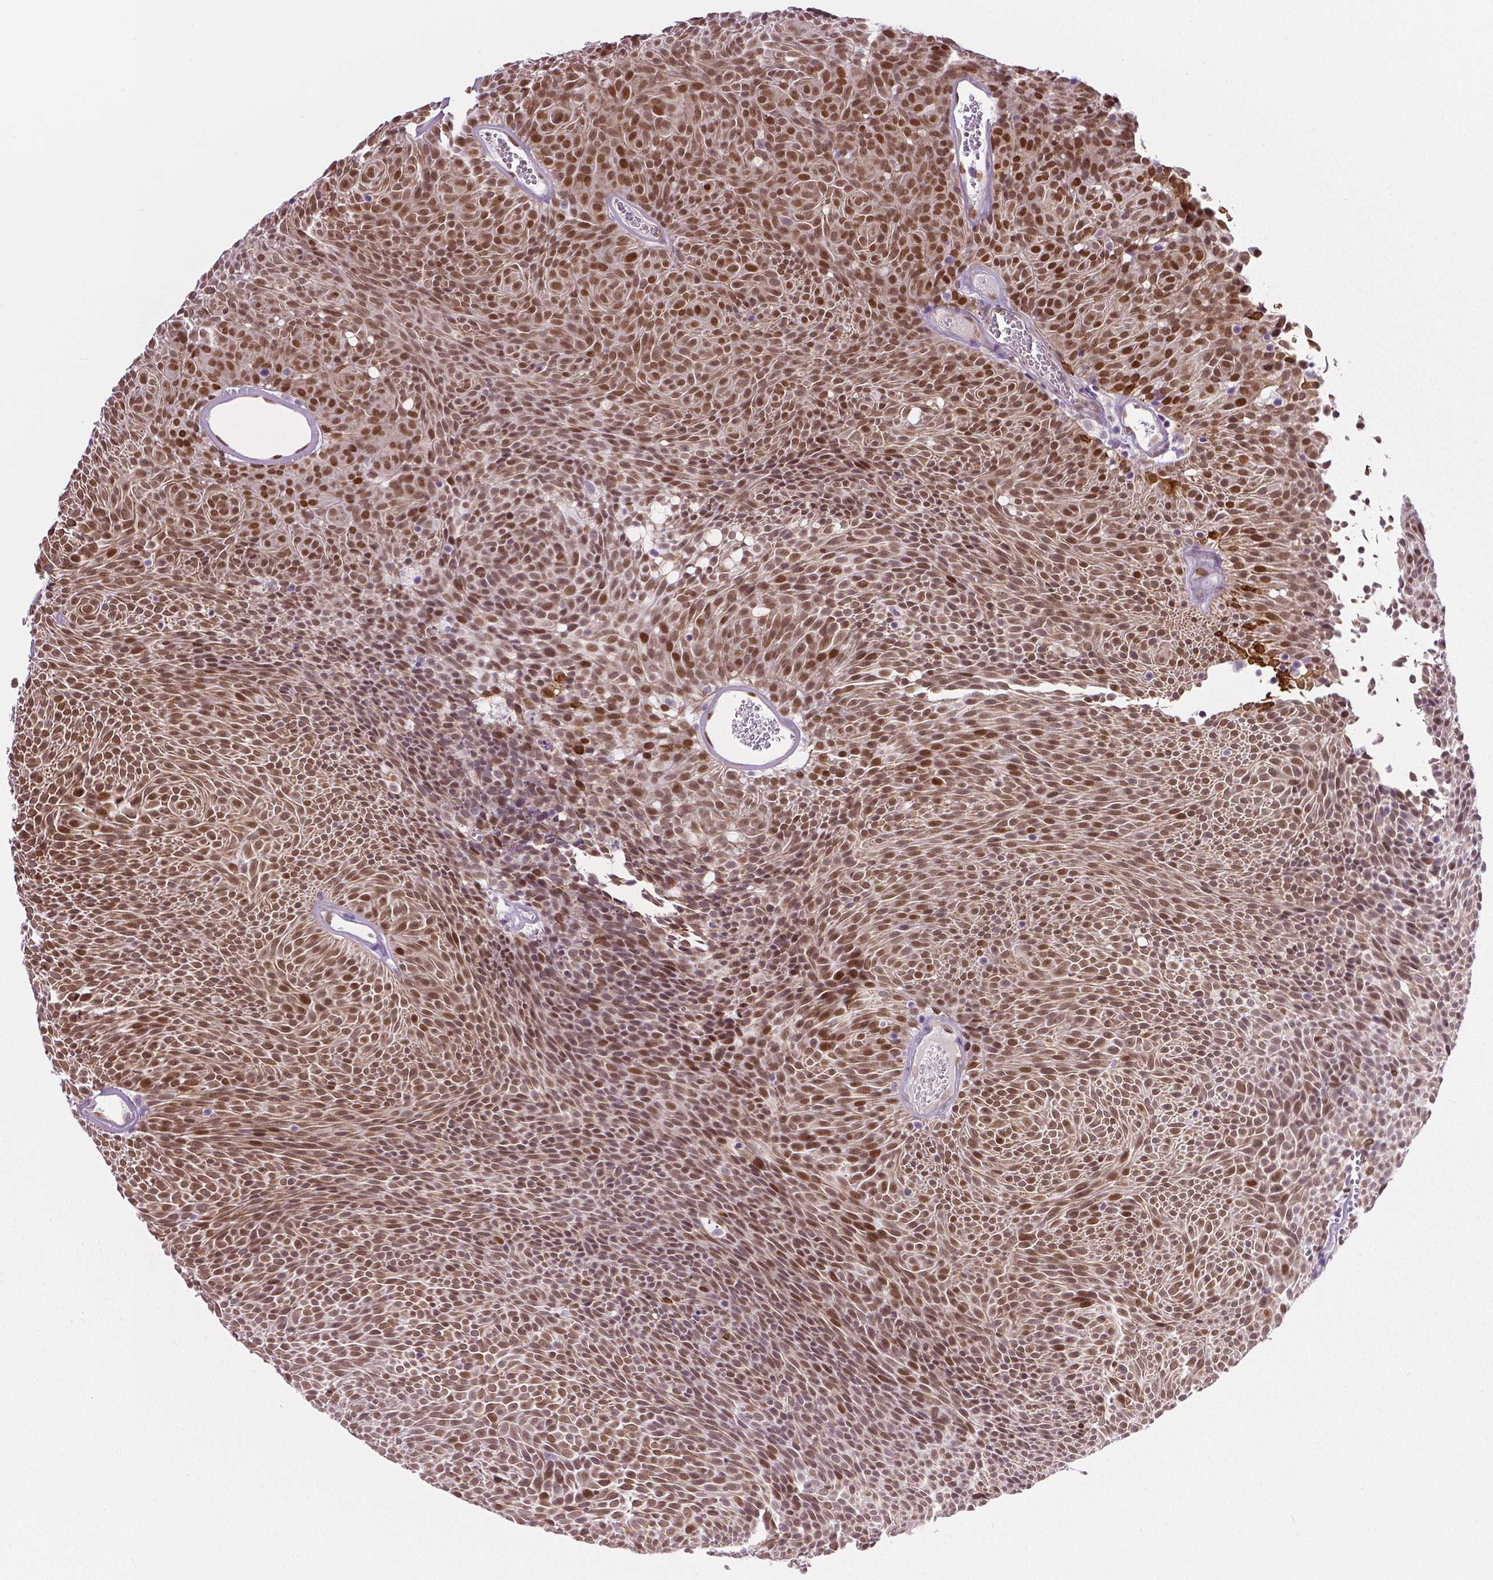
{"staining": {"intensity": "strong", "quantity": "25%-75%", "location": "nuclear"}, "tissue": "urothelial cancer", "cell_type": "Tumor cells", "image_type": "cancer", "snomed": [{"axis": "morphology", "description": "Urothelial carcinoma, Low grade"}, {"axis": "topography", "description": "Urinary bladder"}], "caption": "This histopathology image shows urothelial carcinoma (low-grade) stained with immunohistochemistry (IHC) to label a protein in brown. The nuclear of tumor cells show strong positivity for the protein. Nuclei are counter-stained blue.", "gene": "PTGER3", "patient": {"sex": "male", "age": 77}}